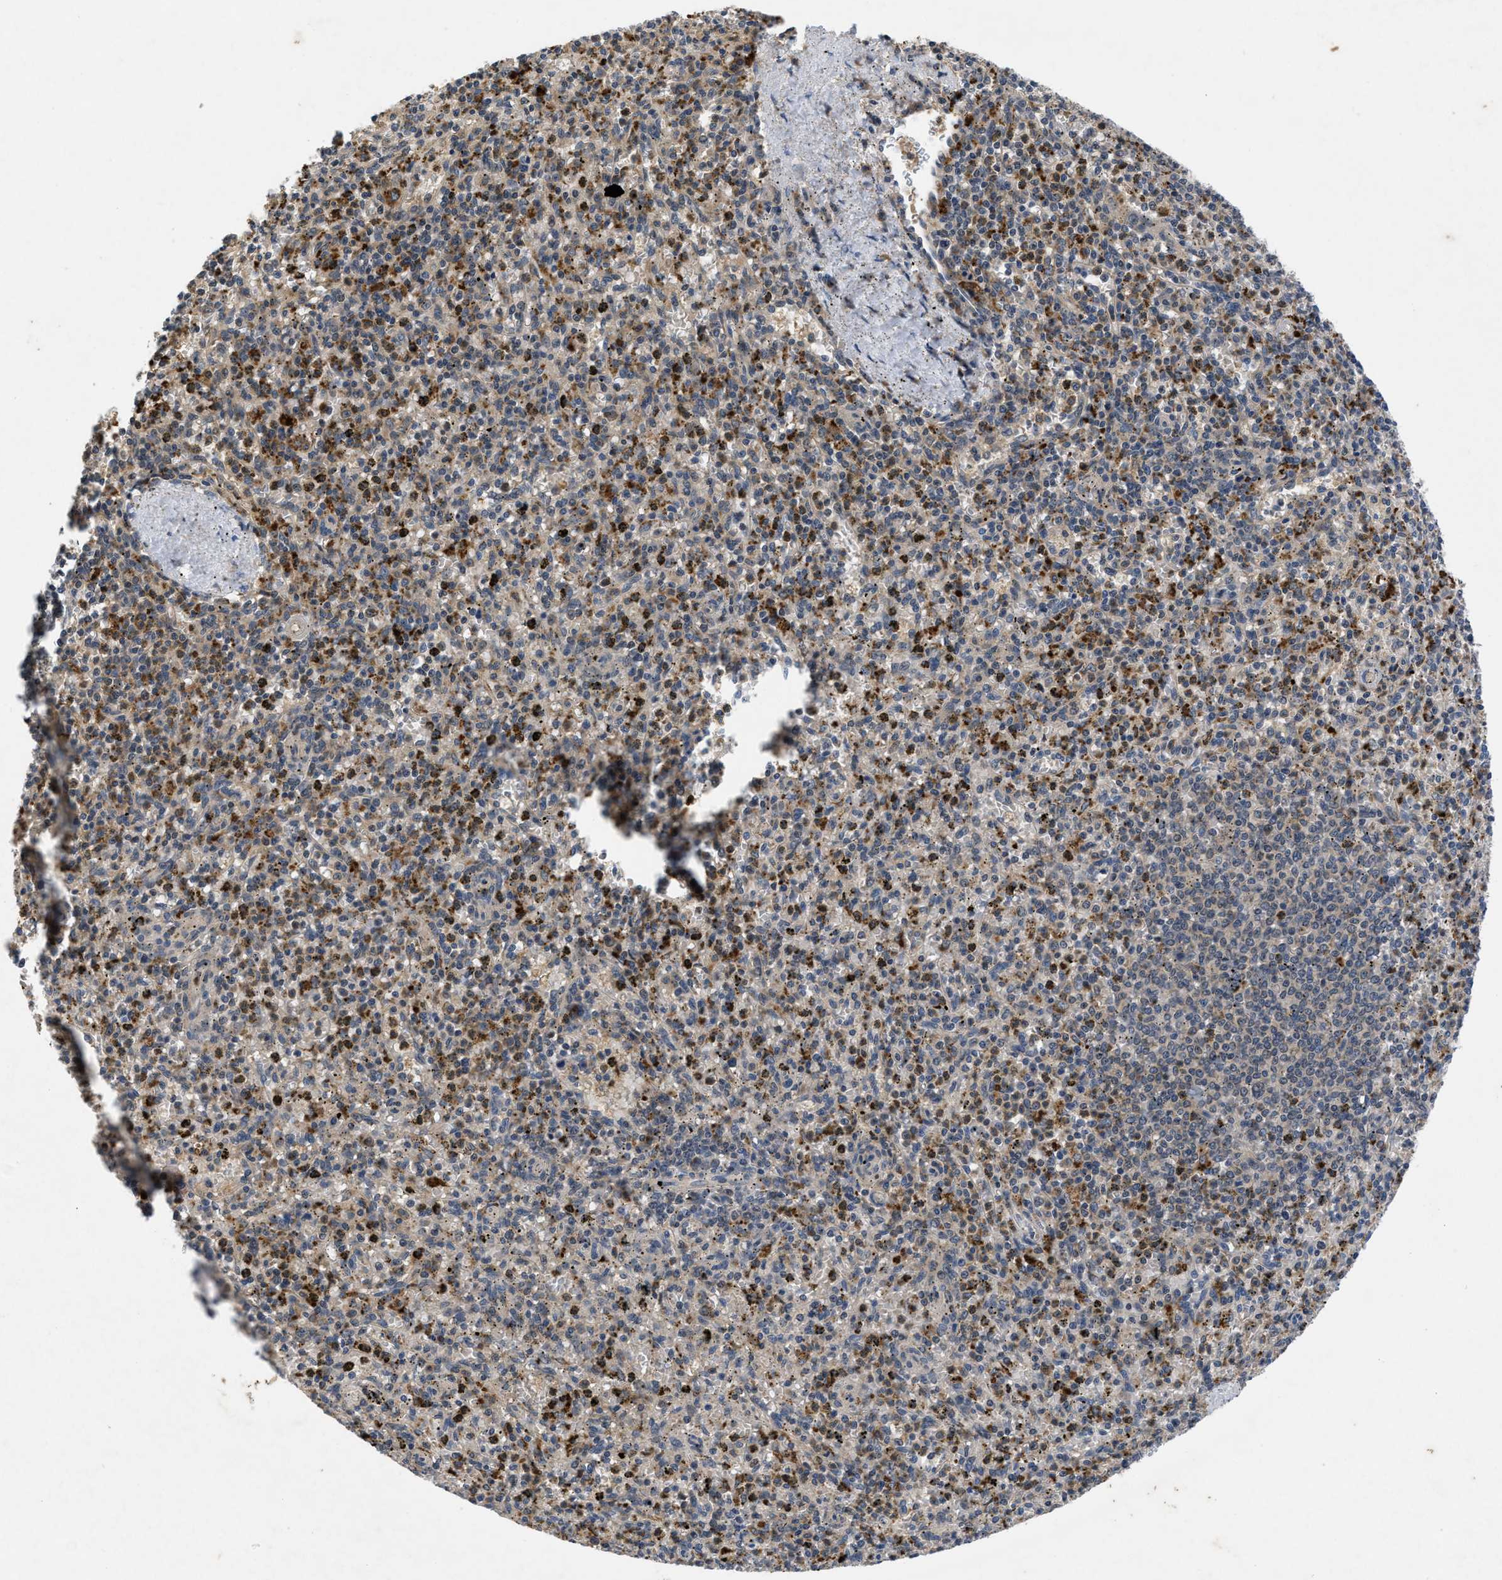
{"staining": {"intensity": "moderate", "quantity": "25%-75%", "location": "cytoplasmic/membranous"}, "tissue": "spleen", "cell_type": "Cells in red pulp", "image_type": "normal", "snomed": [{"axis": "morphology", "description": "Normal tissue, NOS"}, {"axis": "topography", "description": "Spleen"}], "caption": "Immunohistochemical staining of unremarkable human spleen demonstrates 25%-75% levels of moderate cytoplasmic/membranous protein staining in about 25%-75% of cells in red pulp.", "gene": "VPS4A", "patient": {"sex": "male", "age": 72}}